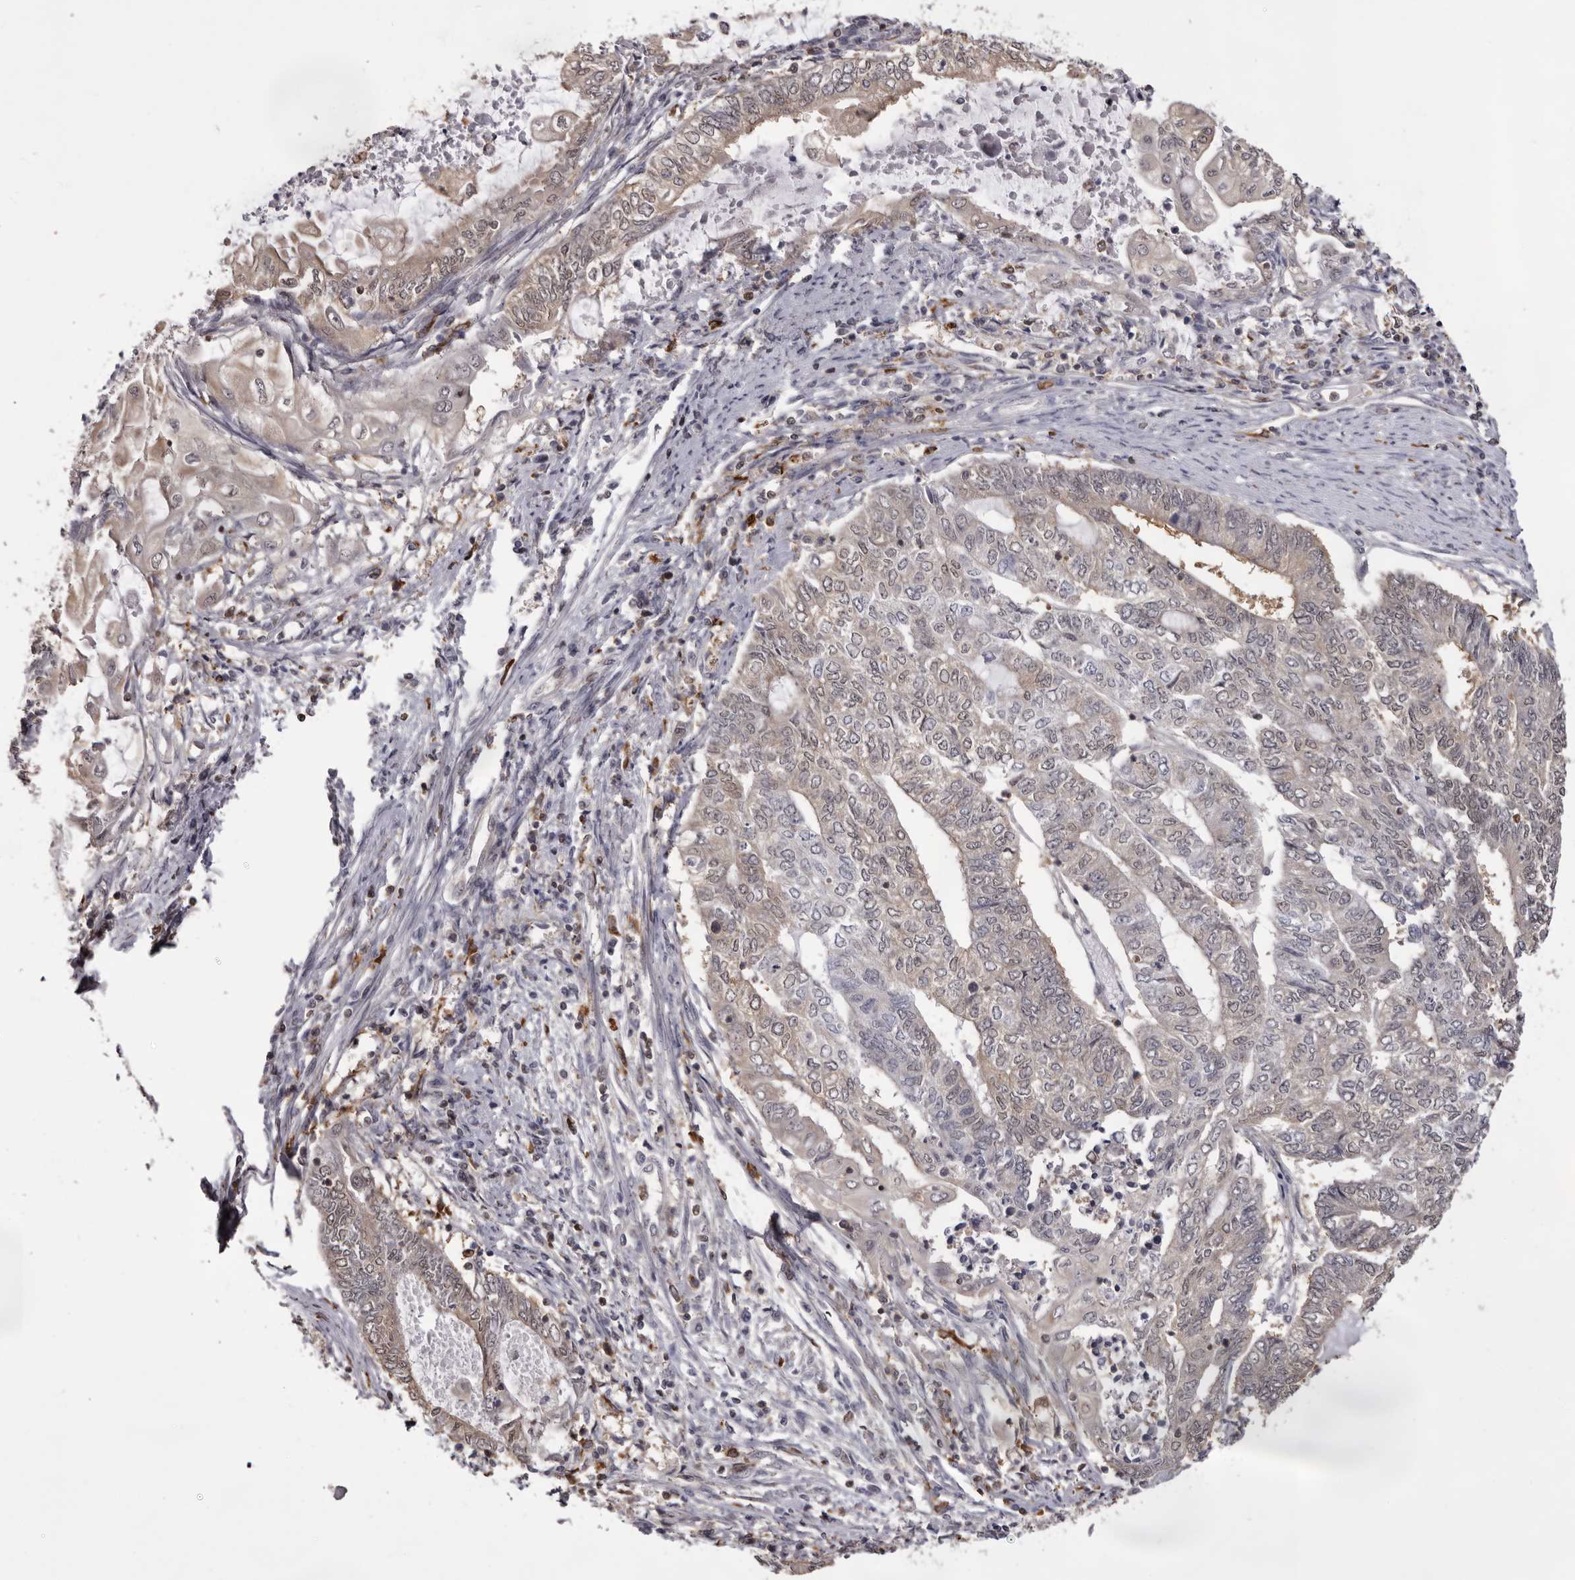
{"staining": {"intensity": "negative", "quantity": "none", "location": "none"}, "tissue": "endometrial cancer", "cell_type": "Tumor cells", "image_type": "cancer", "snomed": [{"axis": "morphology", "description": "Adenocarcinoma, NOS"}, {"axis": "topography", "description": "Uterus"}, {"axis": "topography", "description": "Endometrium"}], "caption": "A histopathology image of human endometrial cancer (adenocarcinoma) is negative for staining in tumor cells.", "gene": "TNNI1", "patient": {"sex": "female", "age": 70}}